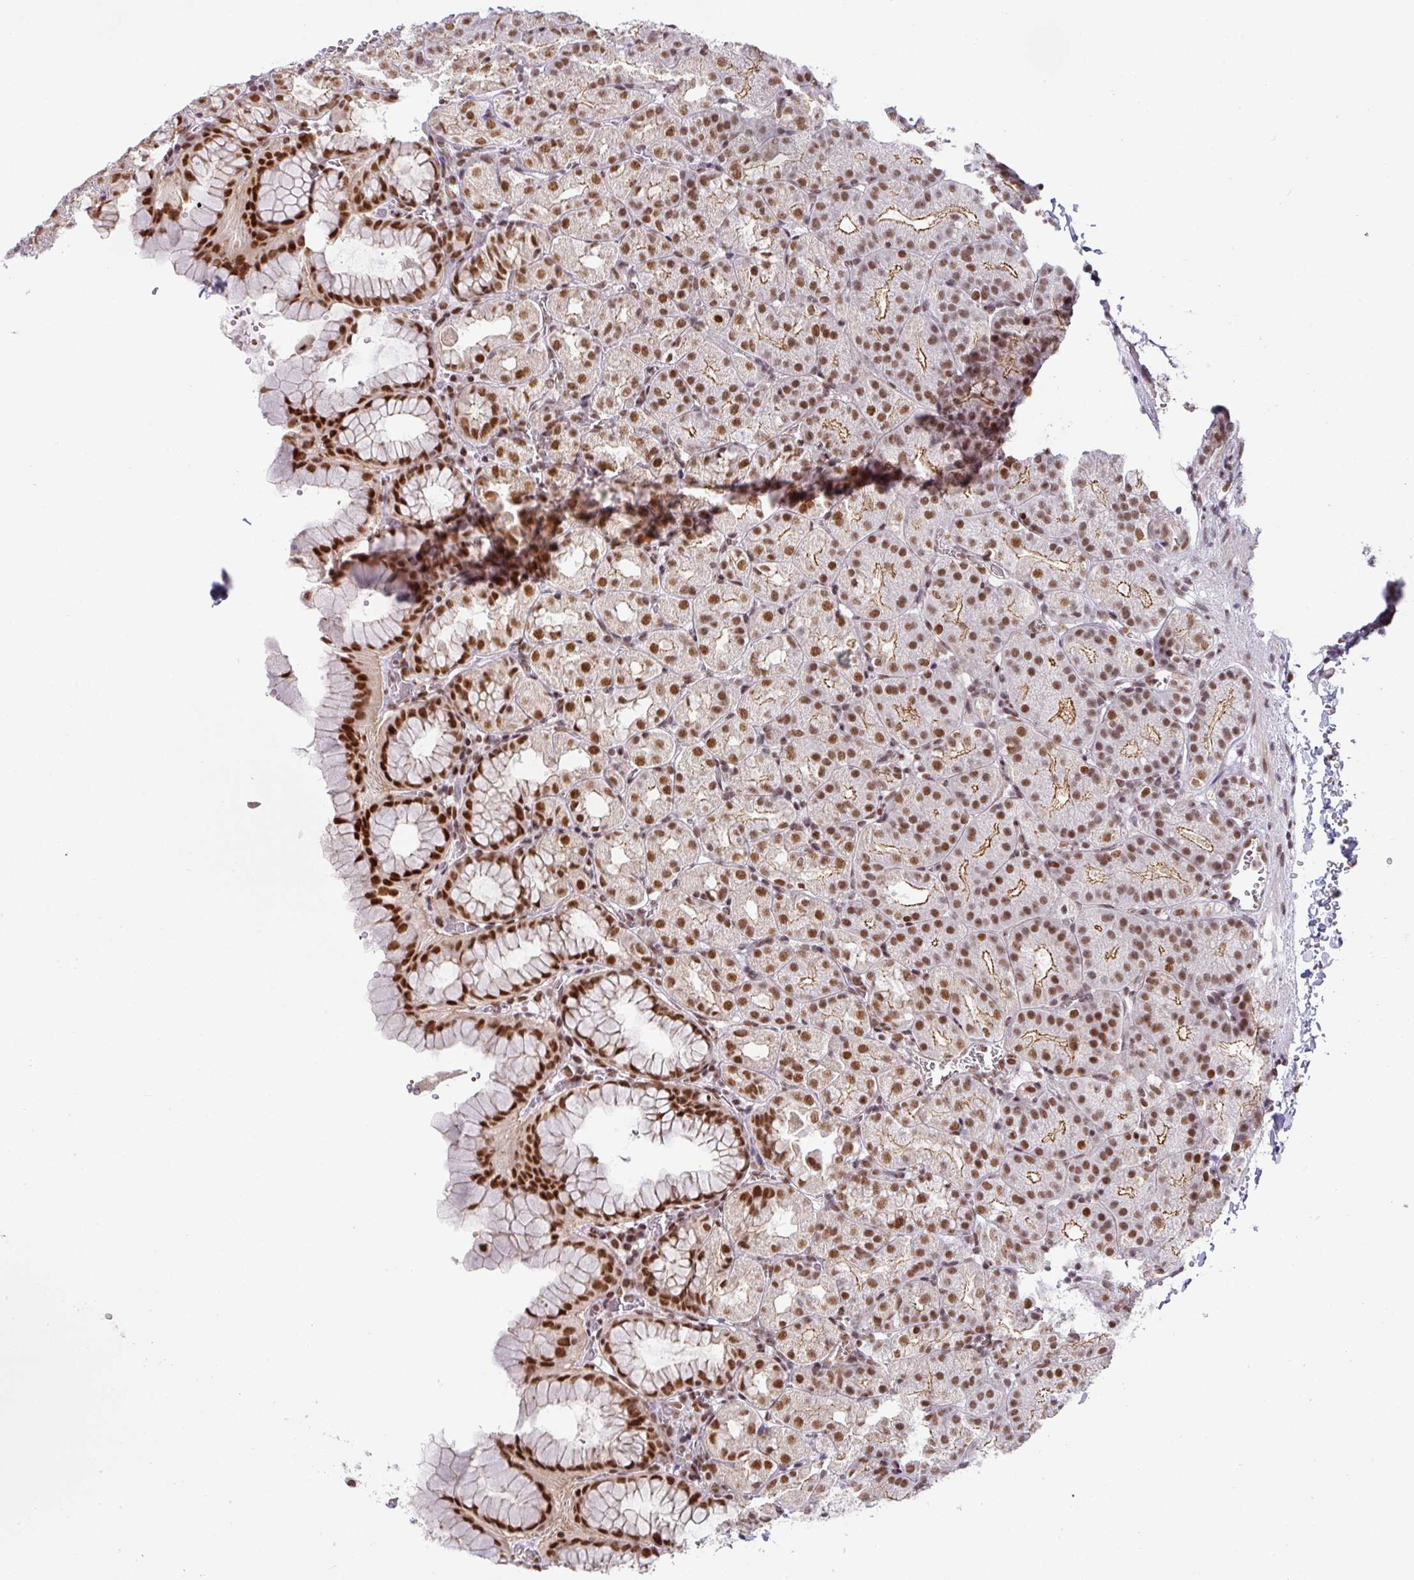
{"staining": {"intensity": "strong", "quantity": "25%-75%", "location": "cytoplasmic/membranous,nuclear"}, "tissue": "stomach", "cell_type": "Glandular cells", "image_type": "normal", "snomed": [{"axis": "morphology", "description": "Normal tissue, NOS"}, {"axis": "topography", "description": "Stomach, upper"}], "caption": "IHC (DAB (3,3'-diaminobenzidine)) staining of normal stomach displays strong cytoplasmic/membranous,nuclear protein staining in about 25%-75% of glandular cells.", "gene": "NCOA5", "patient": {"sex": "female", "age": 81}}